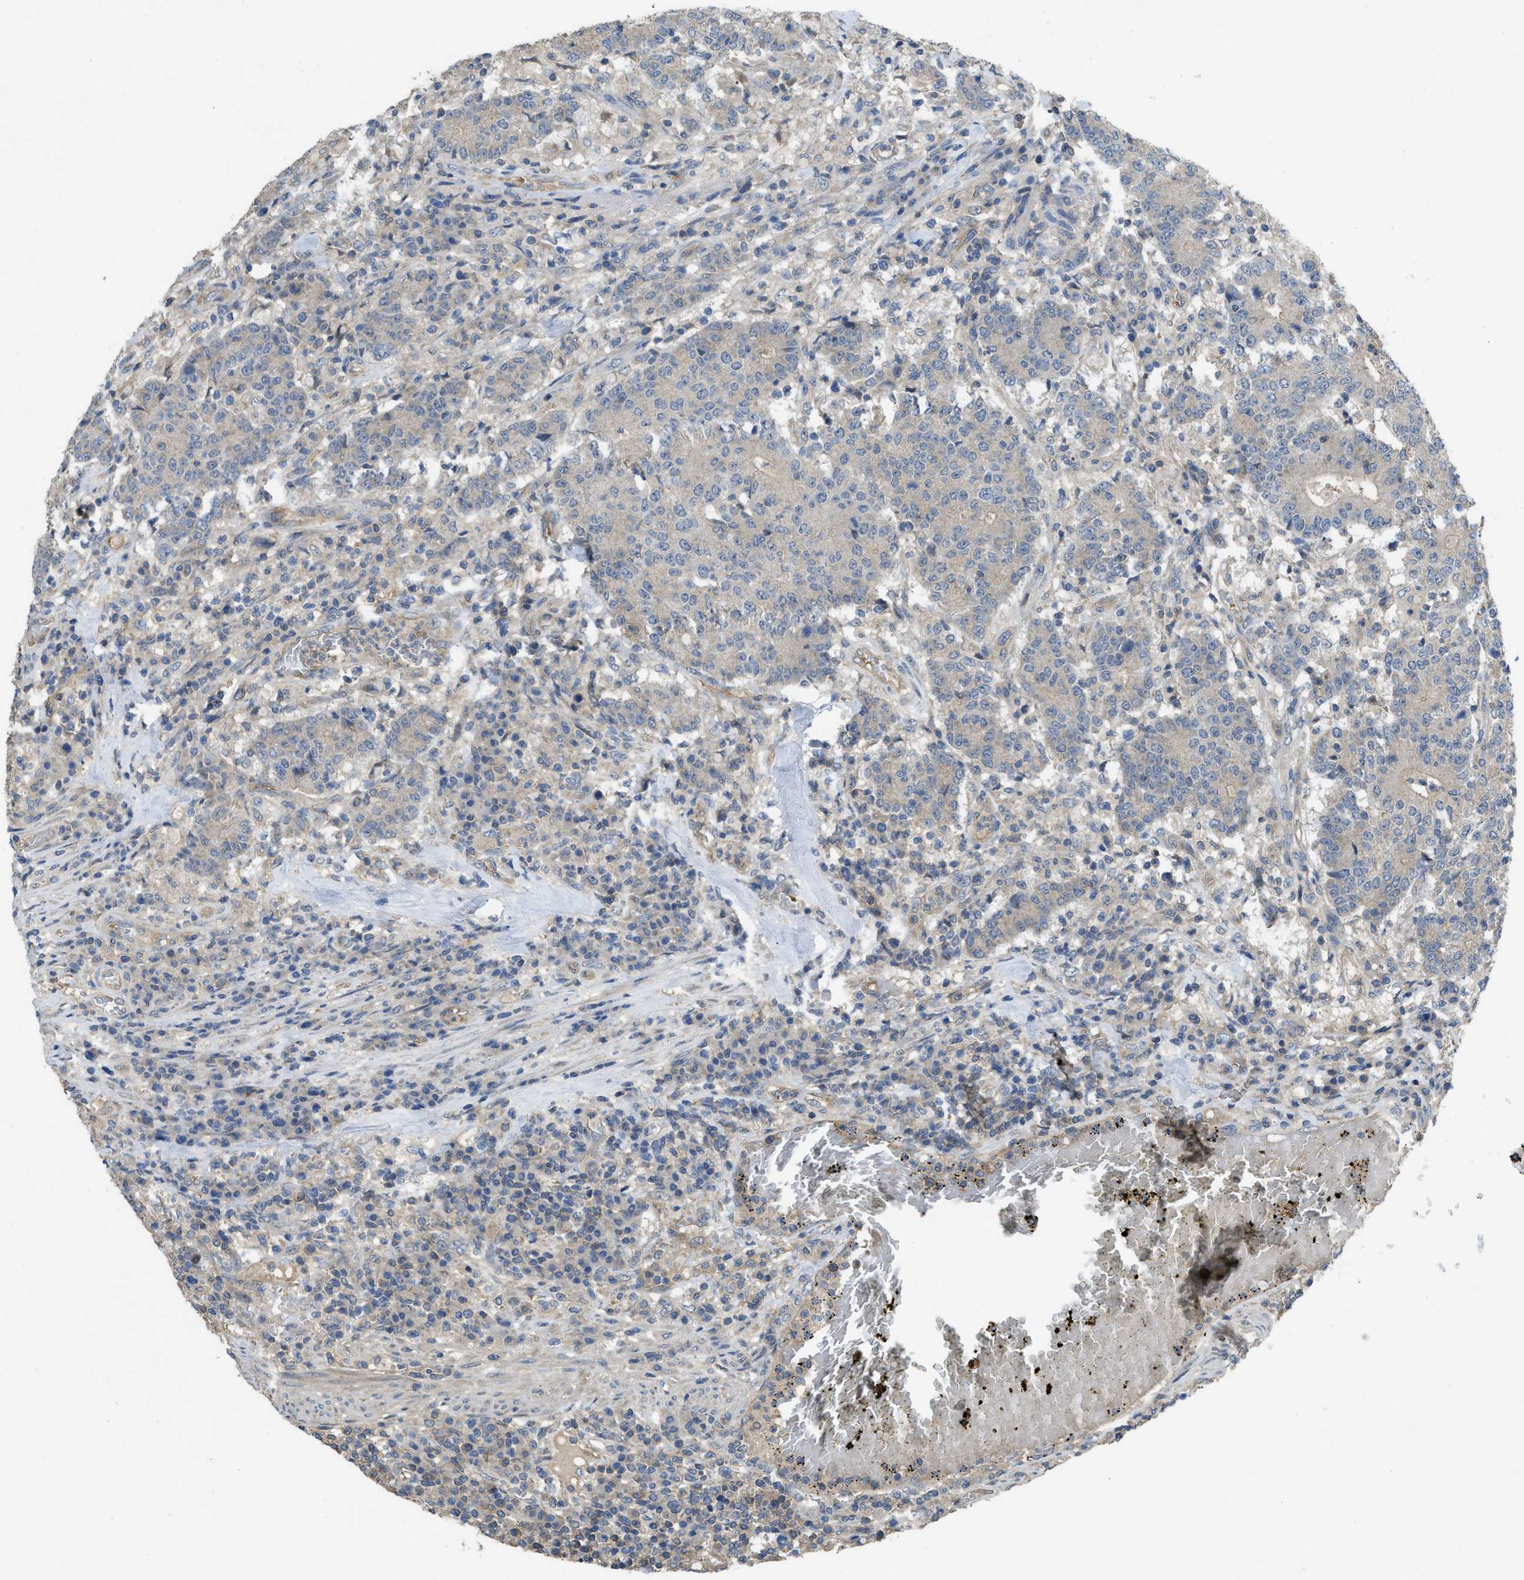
{"staining": {"intensity": "negative", "quantity": "none", "location": "none"}, "tissue": "colorectal cancer", "cell_type": "Tumor cells", "image_type": "cancer", "snomed": [{"axis": "morphology", "description": "Normal tissue, NOS"}, {"axis": "morphology", "description": "Adenocarcinoma, NOS"}, {"axis": "topography", "description": "Colon"}], "caption": "Immunohistochemistry (IHC) image of colorectal cancer (adenocarcinoma) stained for a protein (brown), which exhibits no positivity in tumor cells.", "gene": "PPP3CA", "patient": {"sex": "female", "age": 75}}